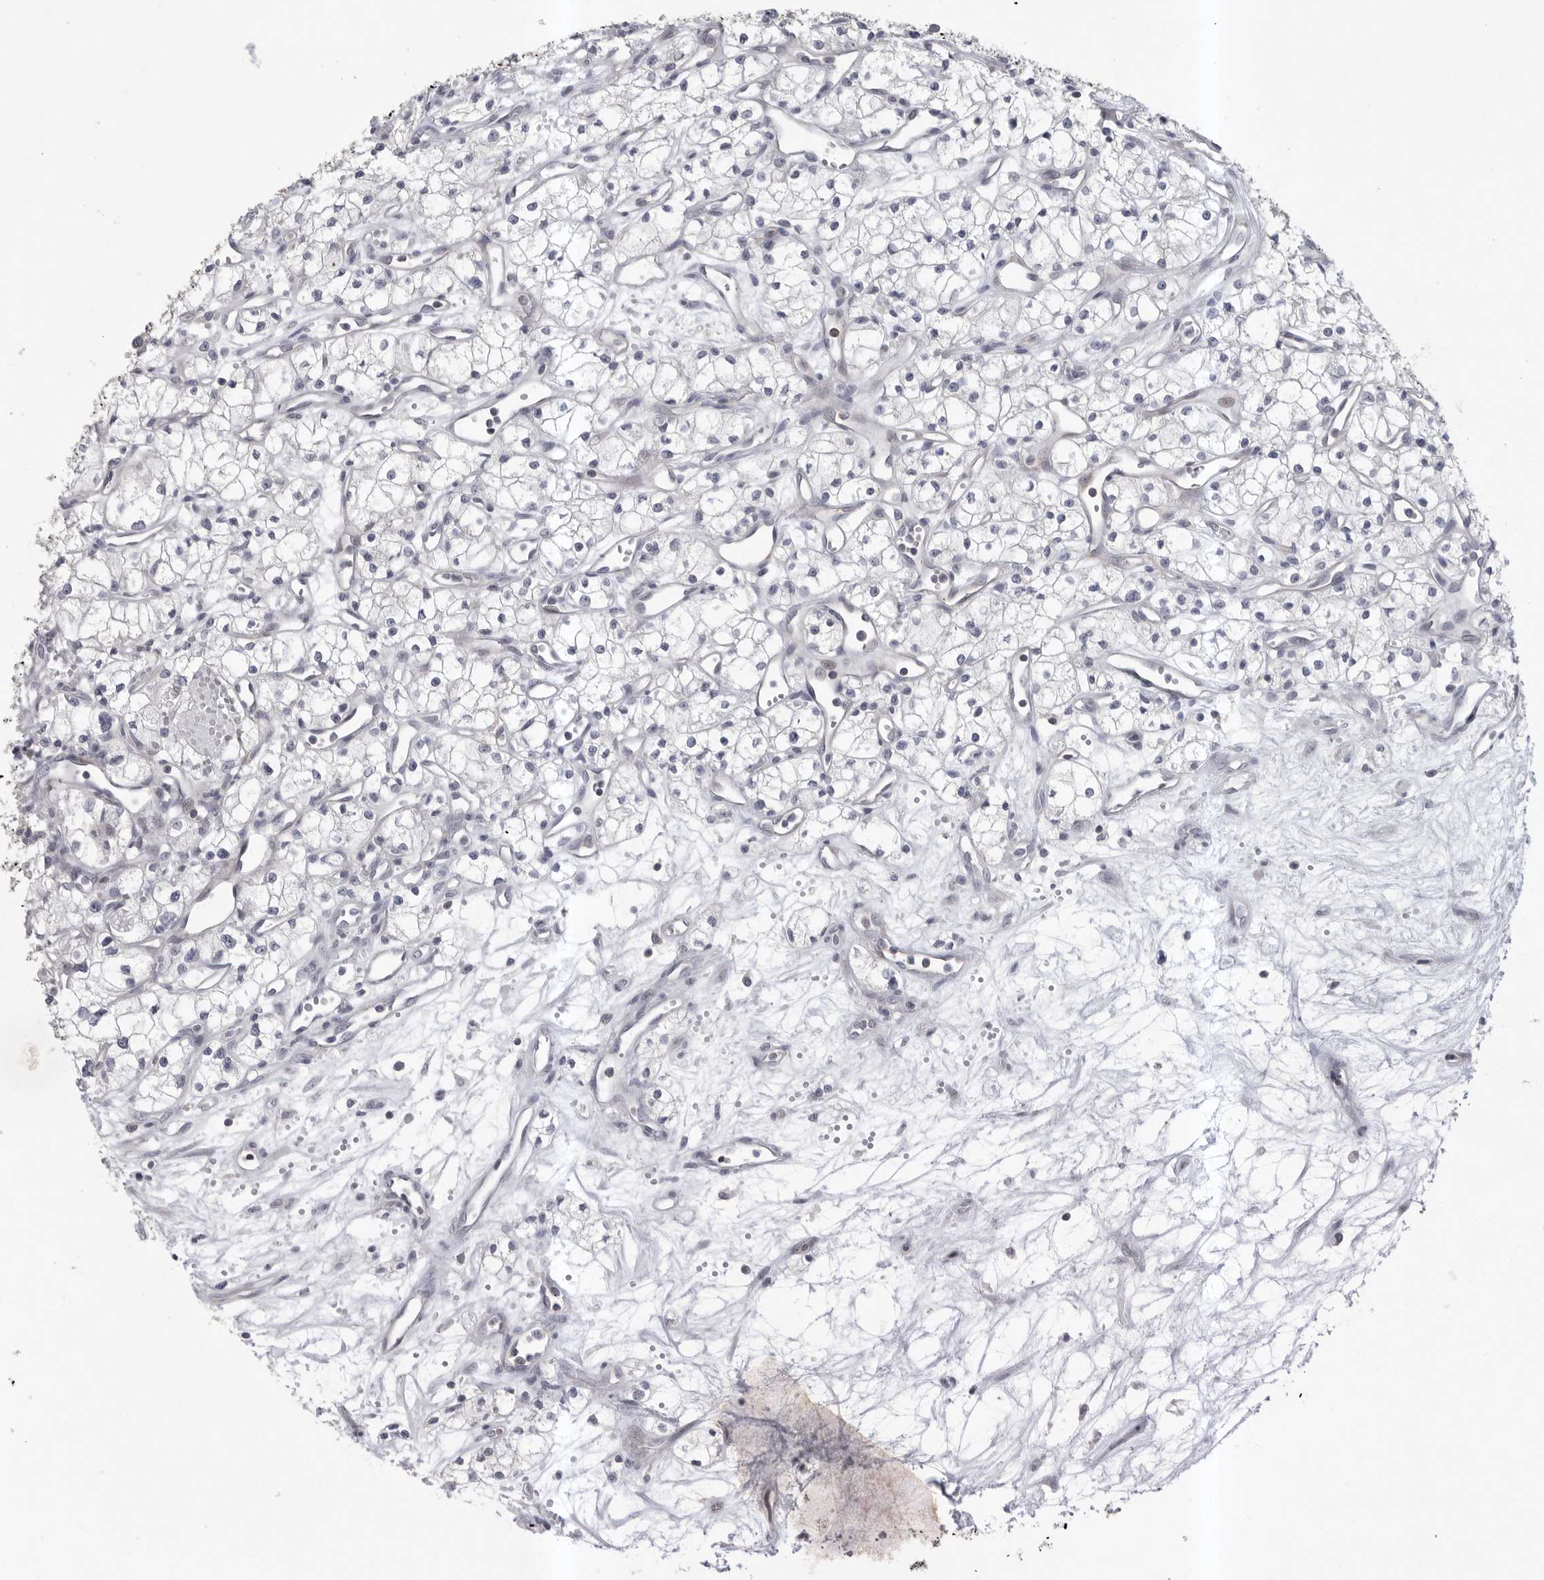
{"staining": {"intensity": "negative", "quantity": "none", "location": "none"}, "tissue": "renal cancer", "cell_type": "Tumor cells", "image_type": "cancer", "snomed": [{"axis": "morphology", "description": "Adenocarcinoma, NOS"}, {"axis": "topography", "description": "Kidney"}], "caption": "Tumor cells are negative for protein expression in human adenocarcinoma (renal).", "gene": "TMEM69", "patient": {"sex": "male", "age": 59}}